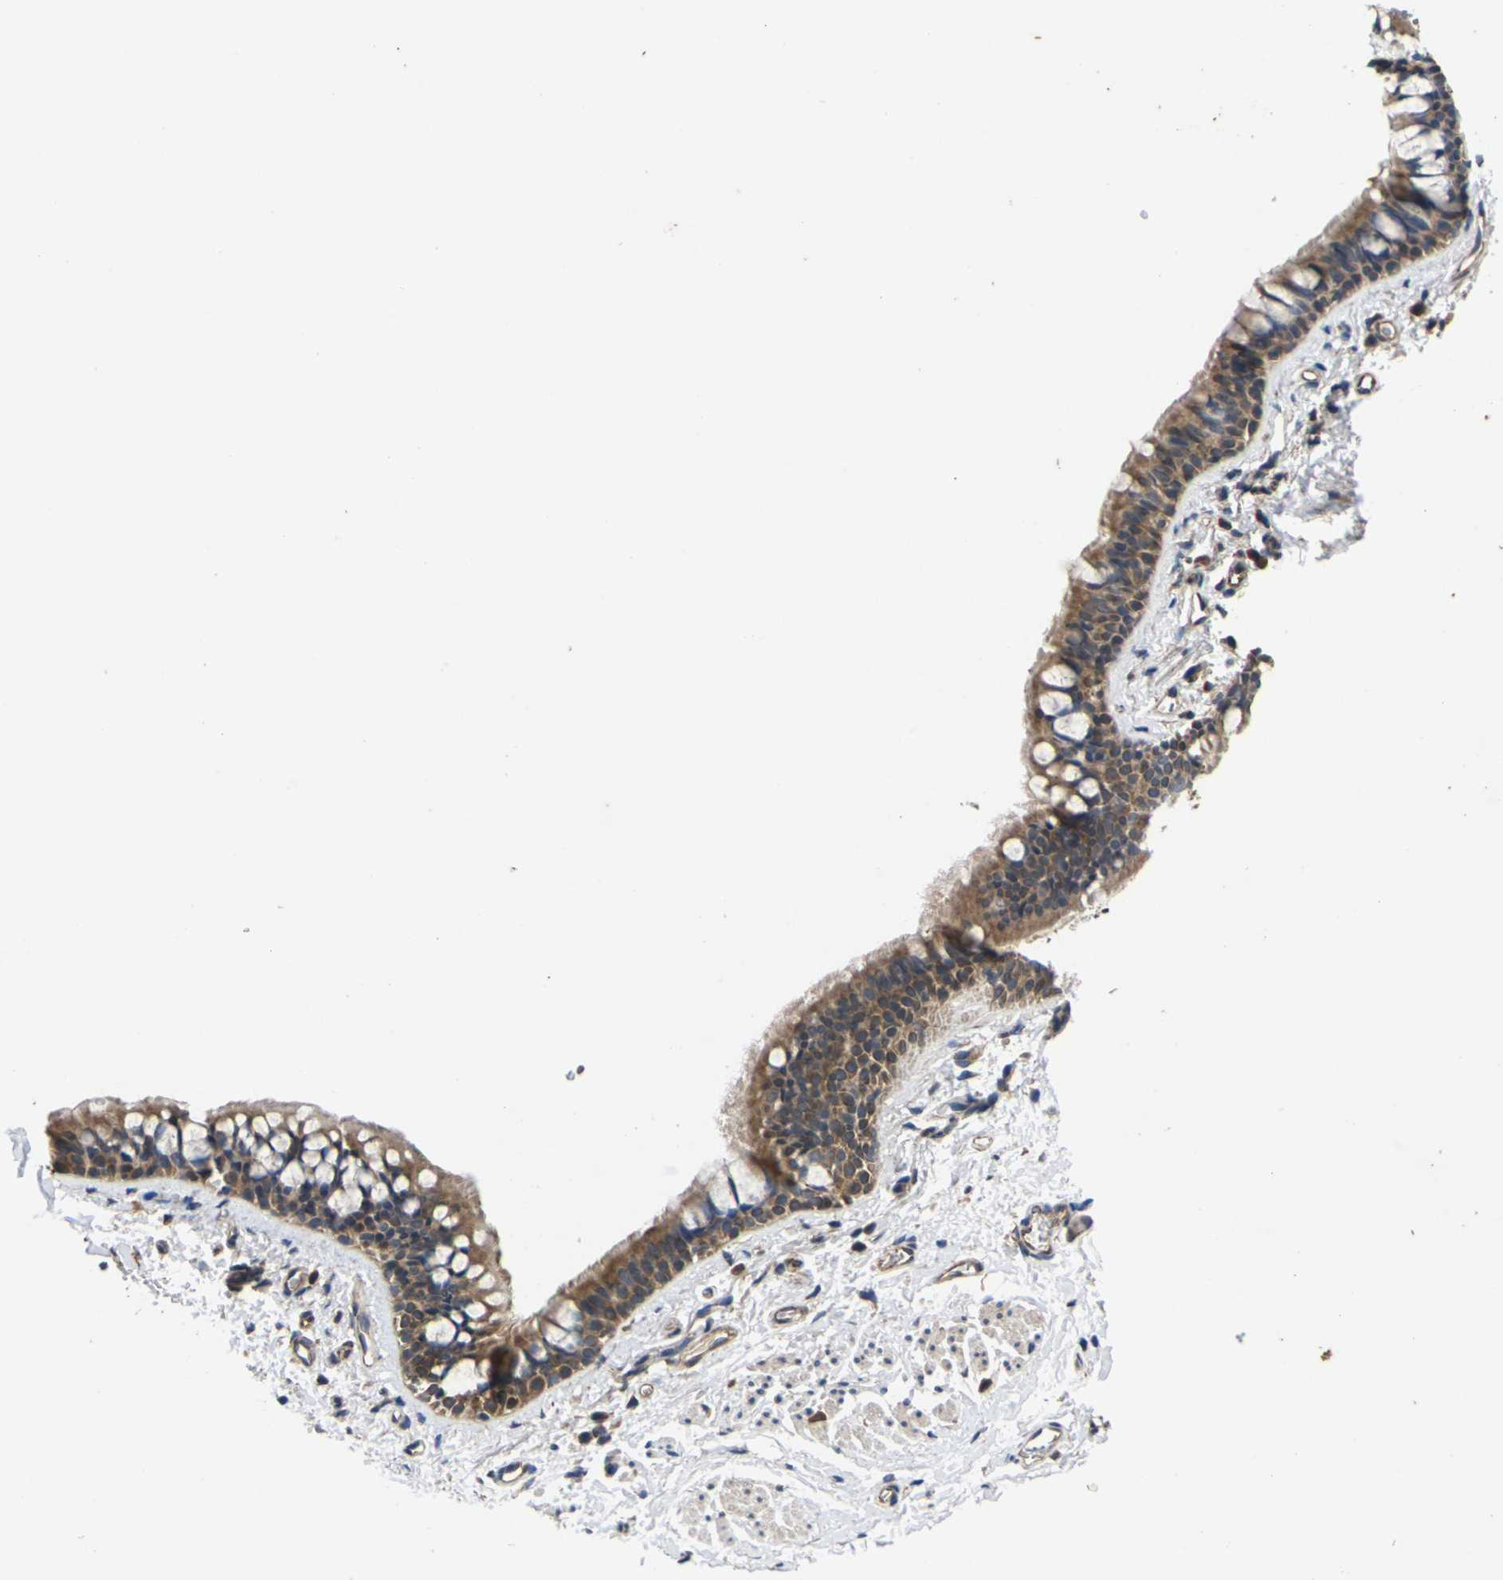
{"staining": {"intensity": "moderate", "quantity": ">75%", "location": "cytoplasmic/membranous"}, "tissue": "bronchus", "cell_type": "Respiratory epithelial cells", "image_type": "normal", "snomed": [{"axis": "morphology", "description": "Normal tissue, NOS"}, {"axis": "morphology", "description": "Malignant melanoma, Metastatic site"}, {"axis": "topography", "description": "Bronchus"}, {"axis": "topography", "description": "Lung"}], "caption": "Immunohistochemical staining of normal bronchus demonstrates medium levels of moderate cytoplasmic/membranous positivity in approximately >75% of respiratory epithelial cells. (DAB (3,3'-diaminobenzidine) IHC with brightfield microscopy, high magnification).", "gene": "DKK2", "patient": {"sex": "male", "age": 64}}